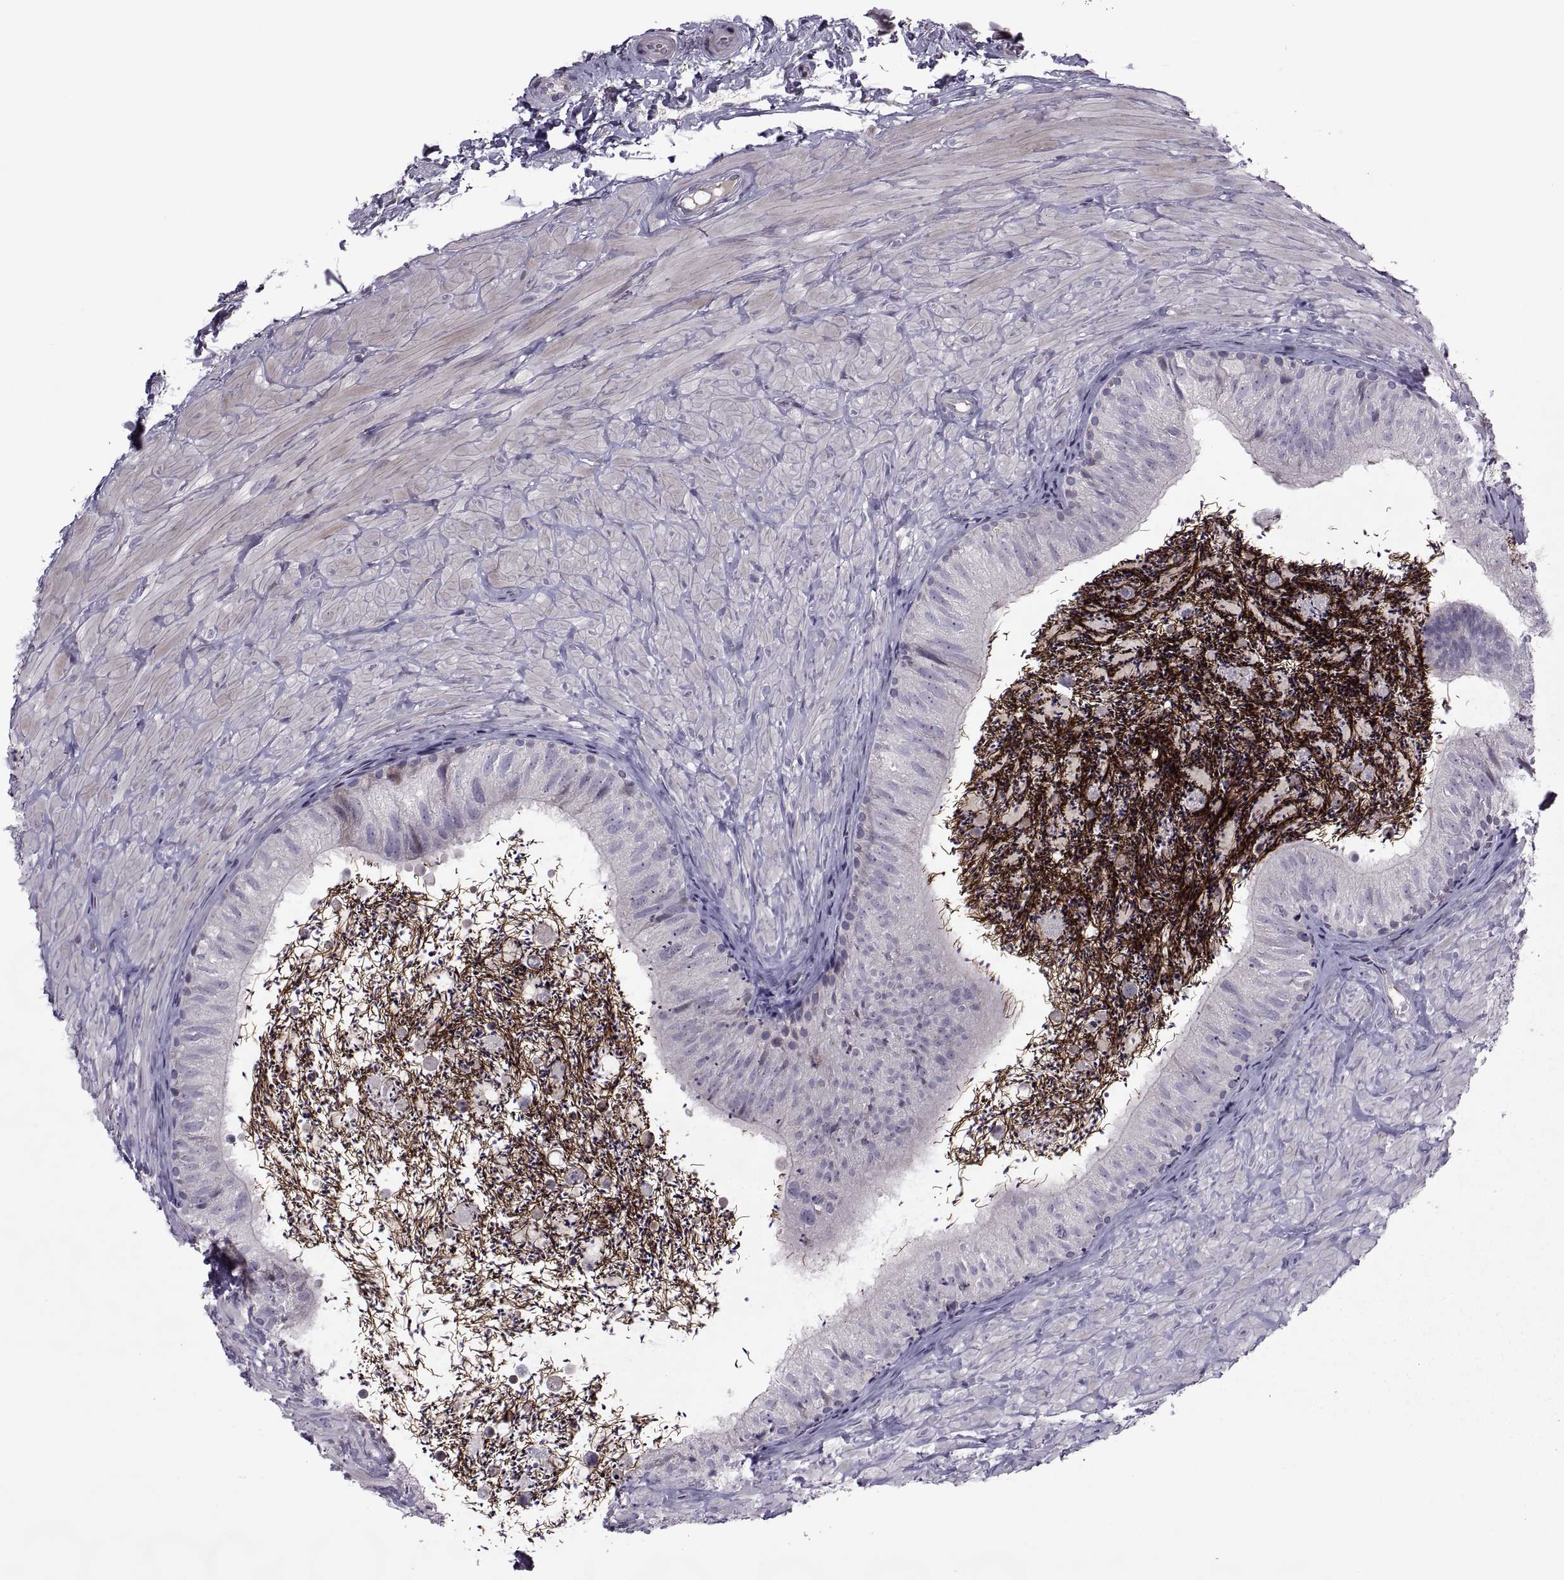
{"staining": {"intensity": "negative", "quantity": "none", "location": "none"}, "tissue": "epididymis", "cell_type": "Glandular cells", "image_type": "normal", "snomed": [{"axis": "morphology", "description": "Normal tissue, NOS"}, {"axis": "topography", "description": "Epididymis"}], "caption": "This is an immunohistochemistry (IHC) histopathology image of normal epididymis. There is no positivity in glandular cells.", "gene": "ODF3", "patient": {"sex": "male", "age": 32}}